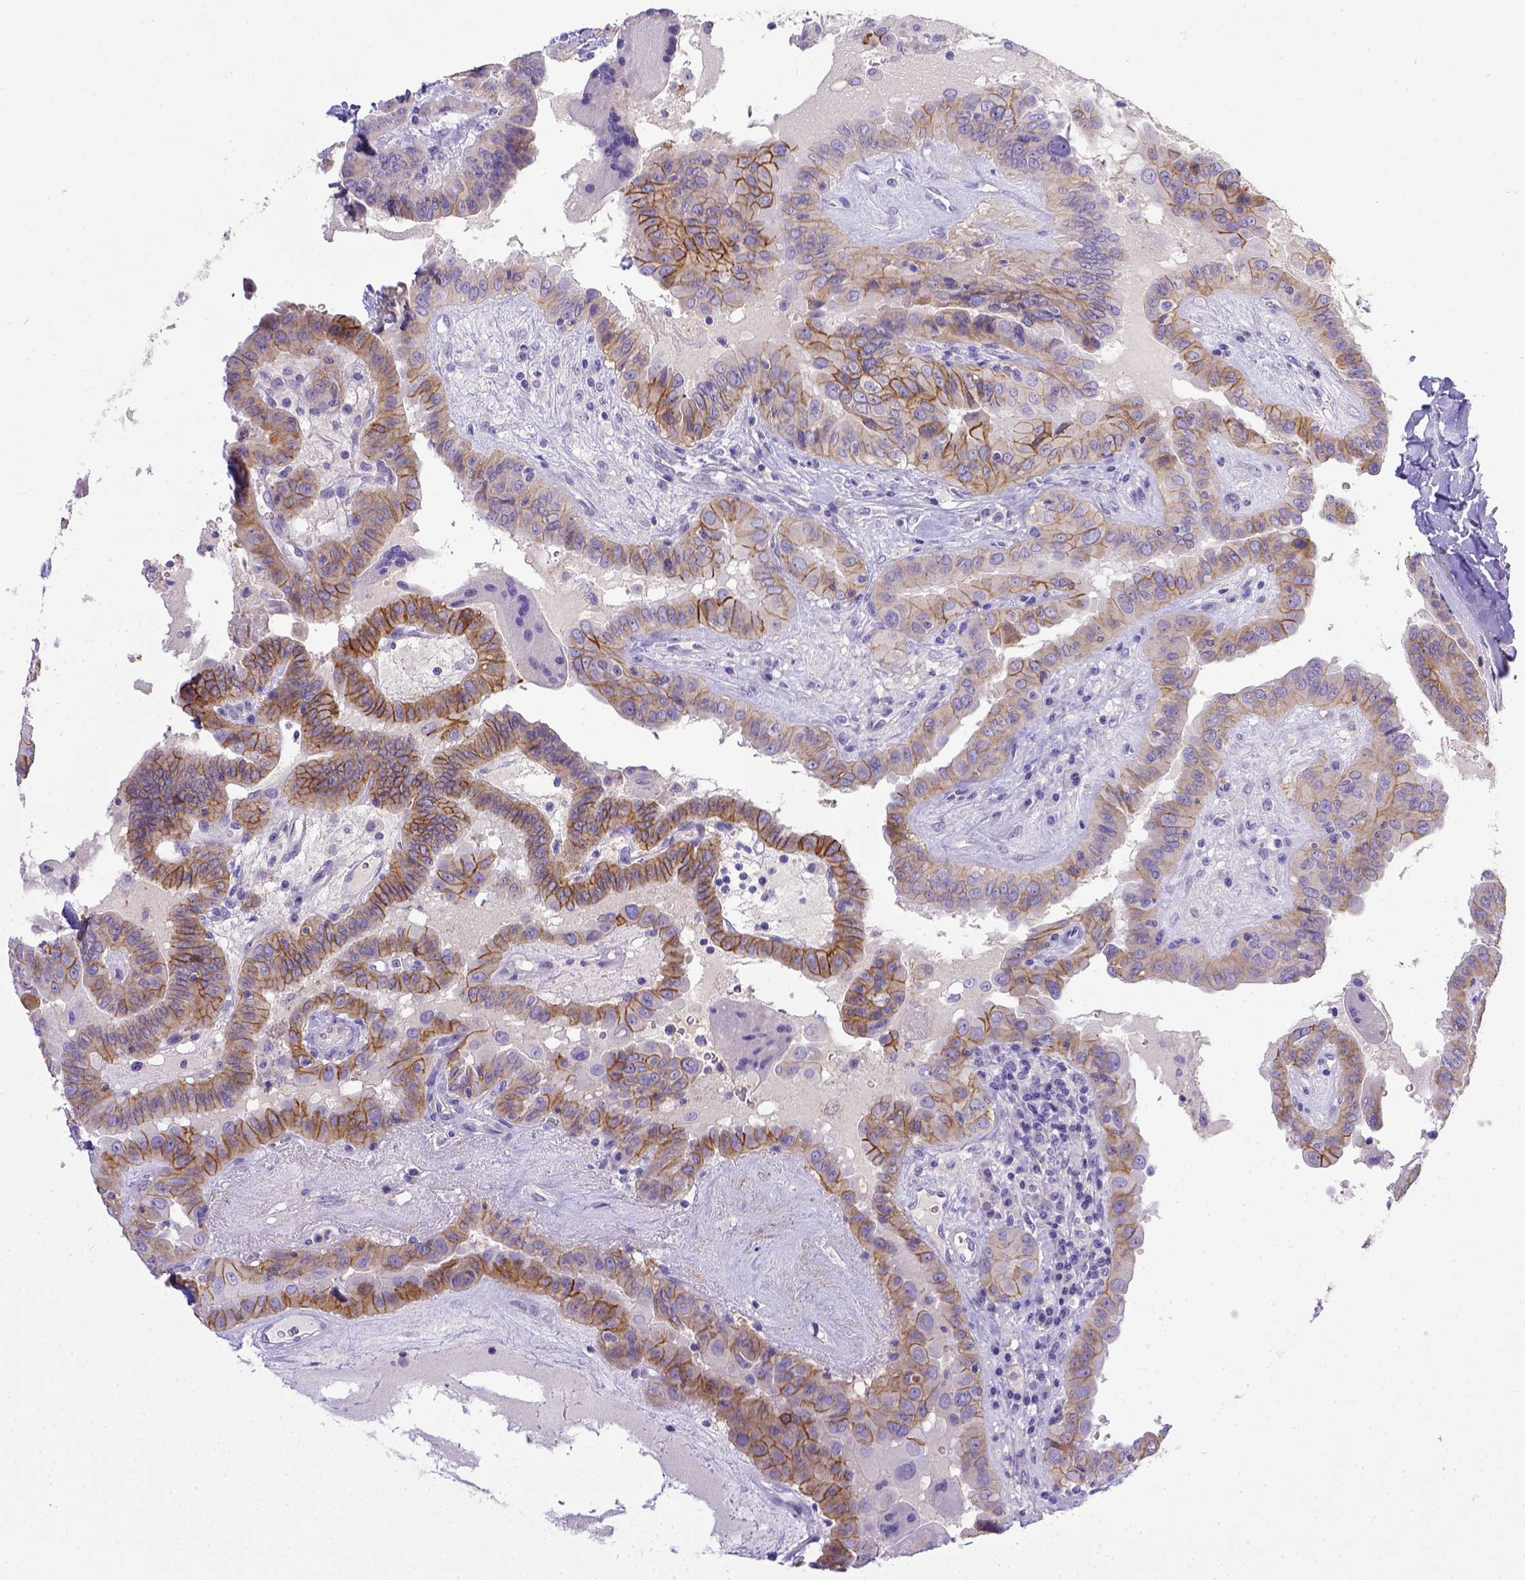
{"staining": {"intensity": "moderate", "quantity": ">75%", "location": "cytoplasmic/membranous"}, "tissue": "thyroid cancer", "cell_type": "Tumor cells", "image_type": "cancer", "snomed": [{"axis": "morphology", "description": "Papillary adenocarcinoma, NOS"}, {"axis": "topography", "description": "Thyroid gland"}], "caption": "Thyroid cancer (papillary adenocarcinoma) stained with a brown dye reveals moderate cytoplasmic/membranous positive positivity in approximately >75% of tumor cells.", "gene": "BTN1A1", "patient": {"sex": "female", "age": 37}}